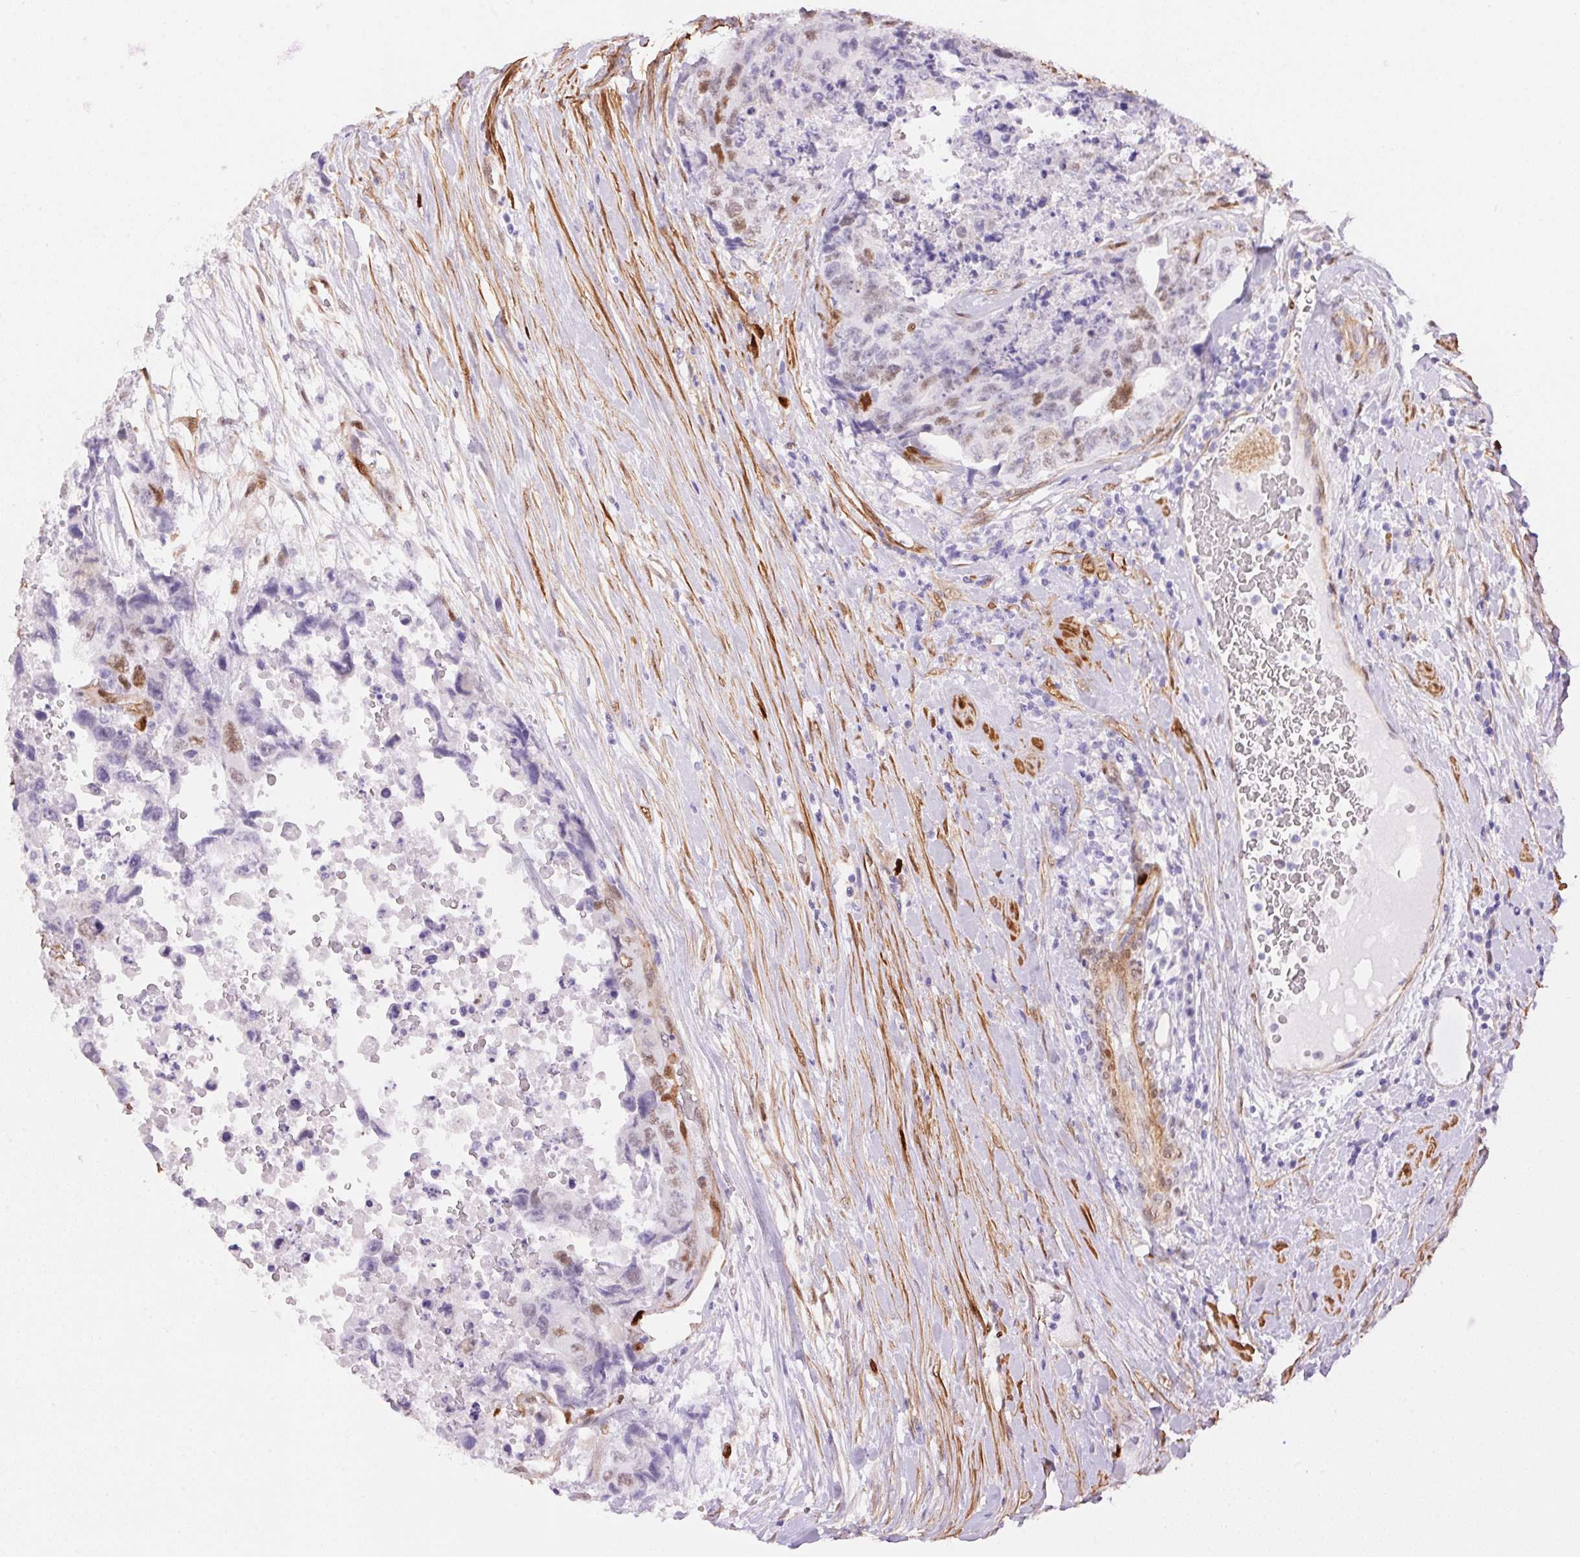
{"staining": {"intensity": "moderate", "quantity": "<25%", "location": "nuclear"}, "tissue": "testis cancer", "cell_type": "Tumor cells", "image_type": "cancer", "snomed": [{"axis": "morphology", "description": "Carcinoma, Embryonal, NOS"}, {"axis": "topography", "description": "Testis"}], "caption": "Protein expression by immunohistochemistry demonstrates moderate nuclear positivity in approximately <25% of tumor cells in testis cancer.", "gene": "SMTN", "patient": {"sex": "male", "age": 24}}